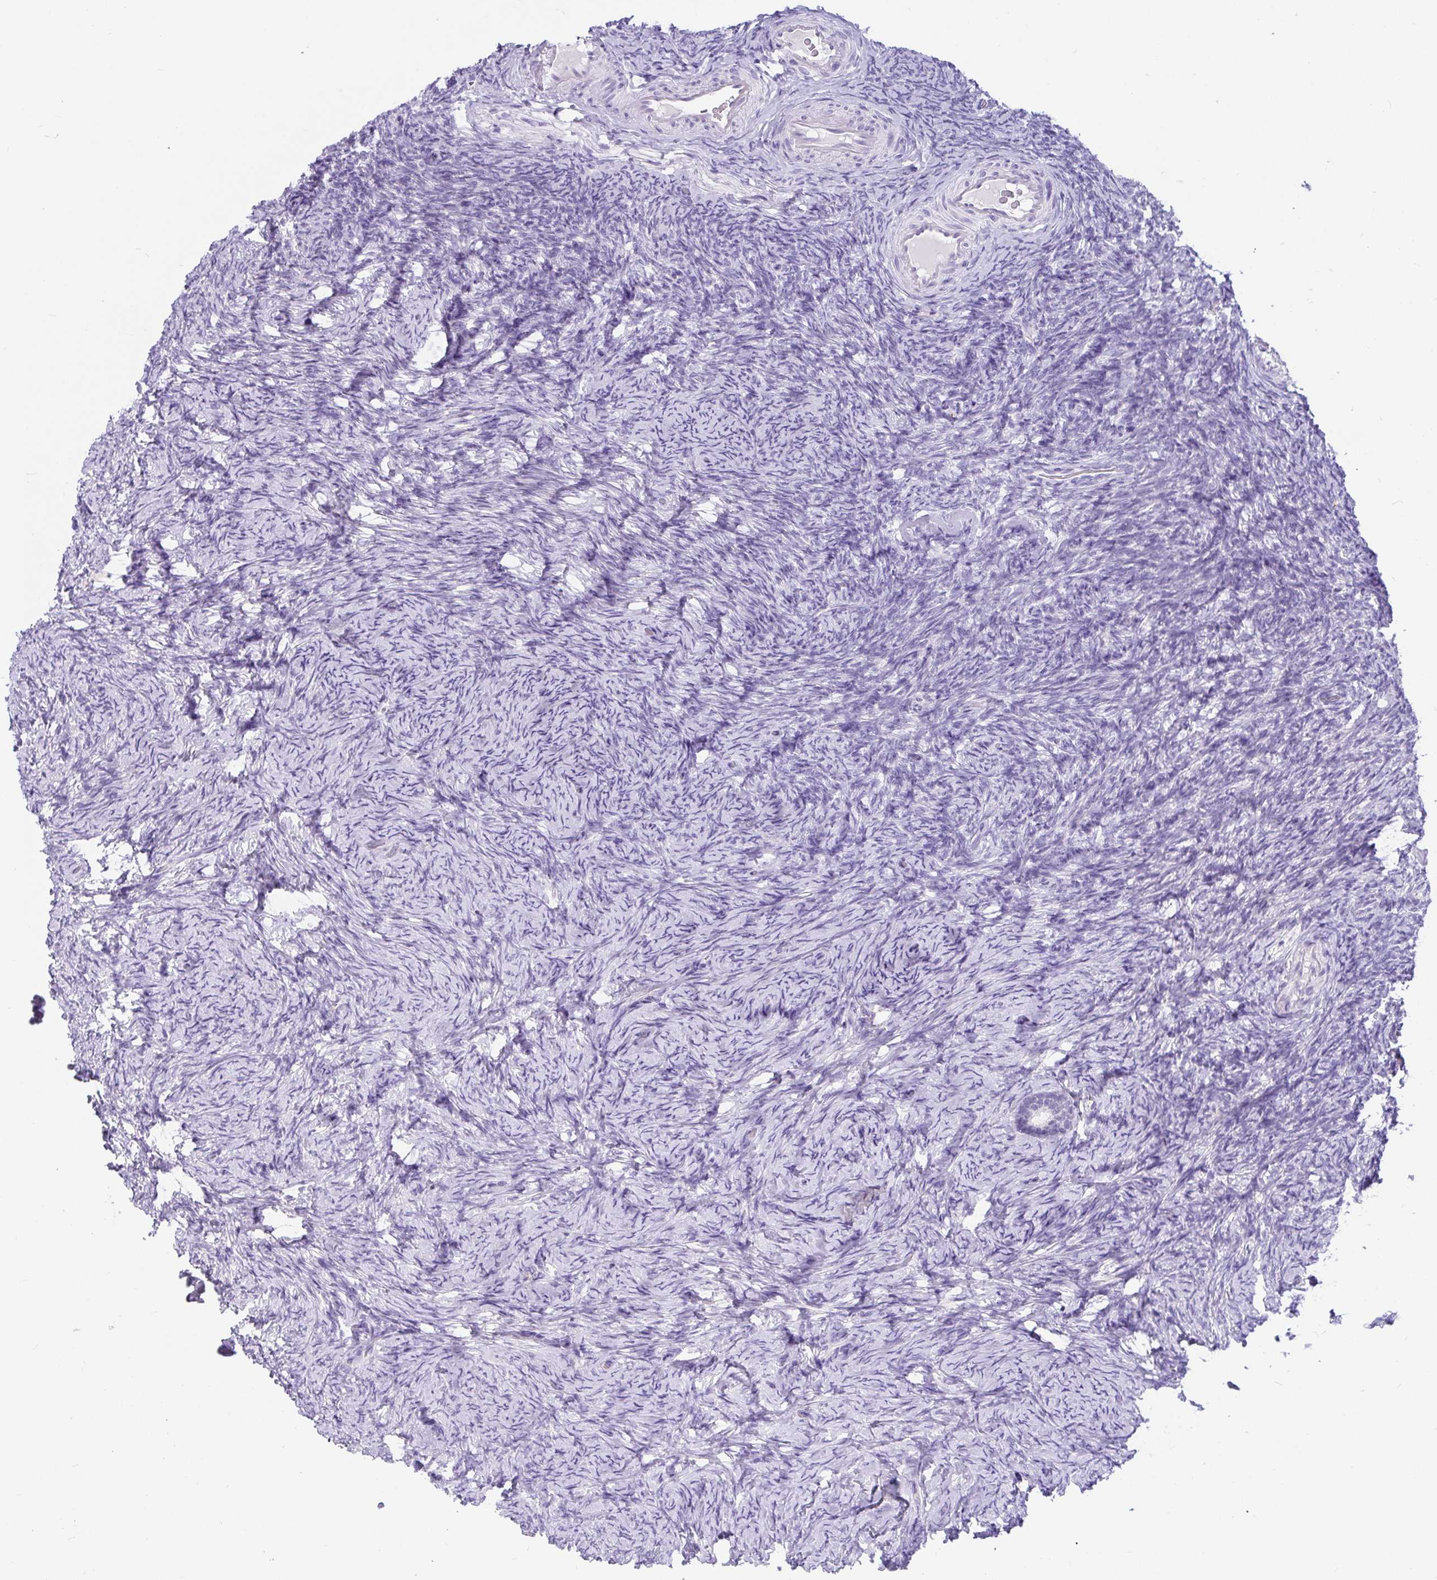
{"staining": {"intensity": "negative", "quantity": "none", "location": "none"}, "tissue": "ovary", "cell_type": "Follicle cells", "image_type": "normal", "snomed": [{"axis": "morphology", "description": "Normal tissue, NOS"}, {"axis": "topography", "description": "Ovary"}], "caption": "Human ovary stained for a protein using immunohistochemistry (IHC) reveals no positivity in follicle cells.", "gene": "KIAA2013", "patient": {"sex": "female", "age": 34}}